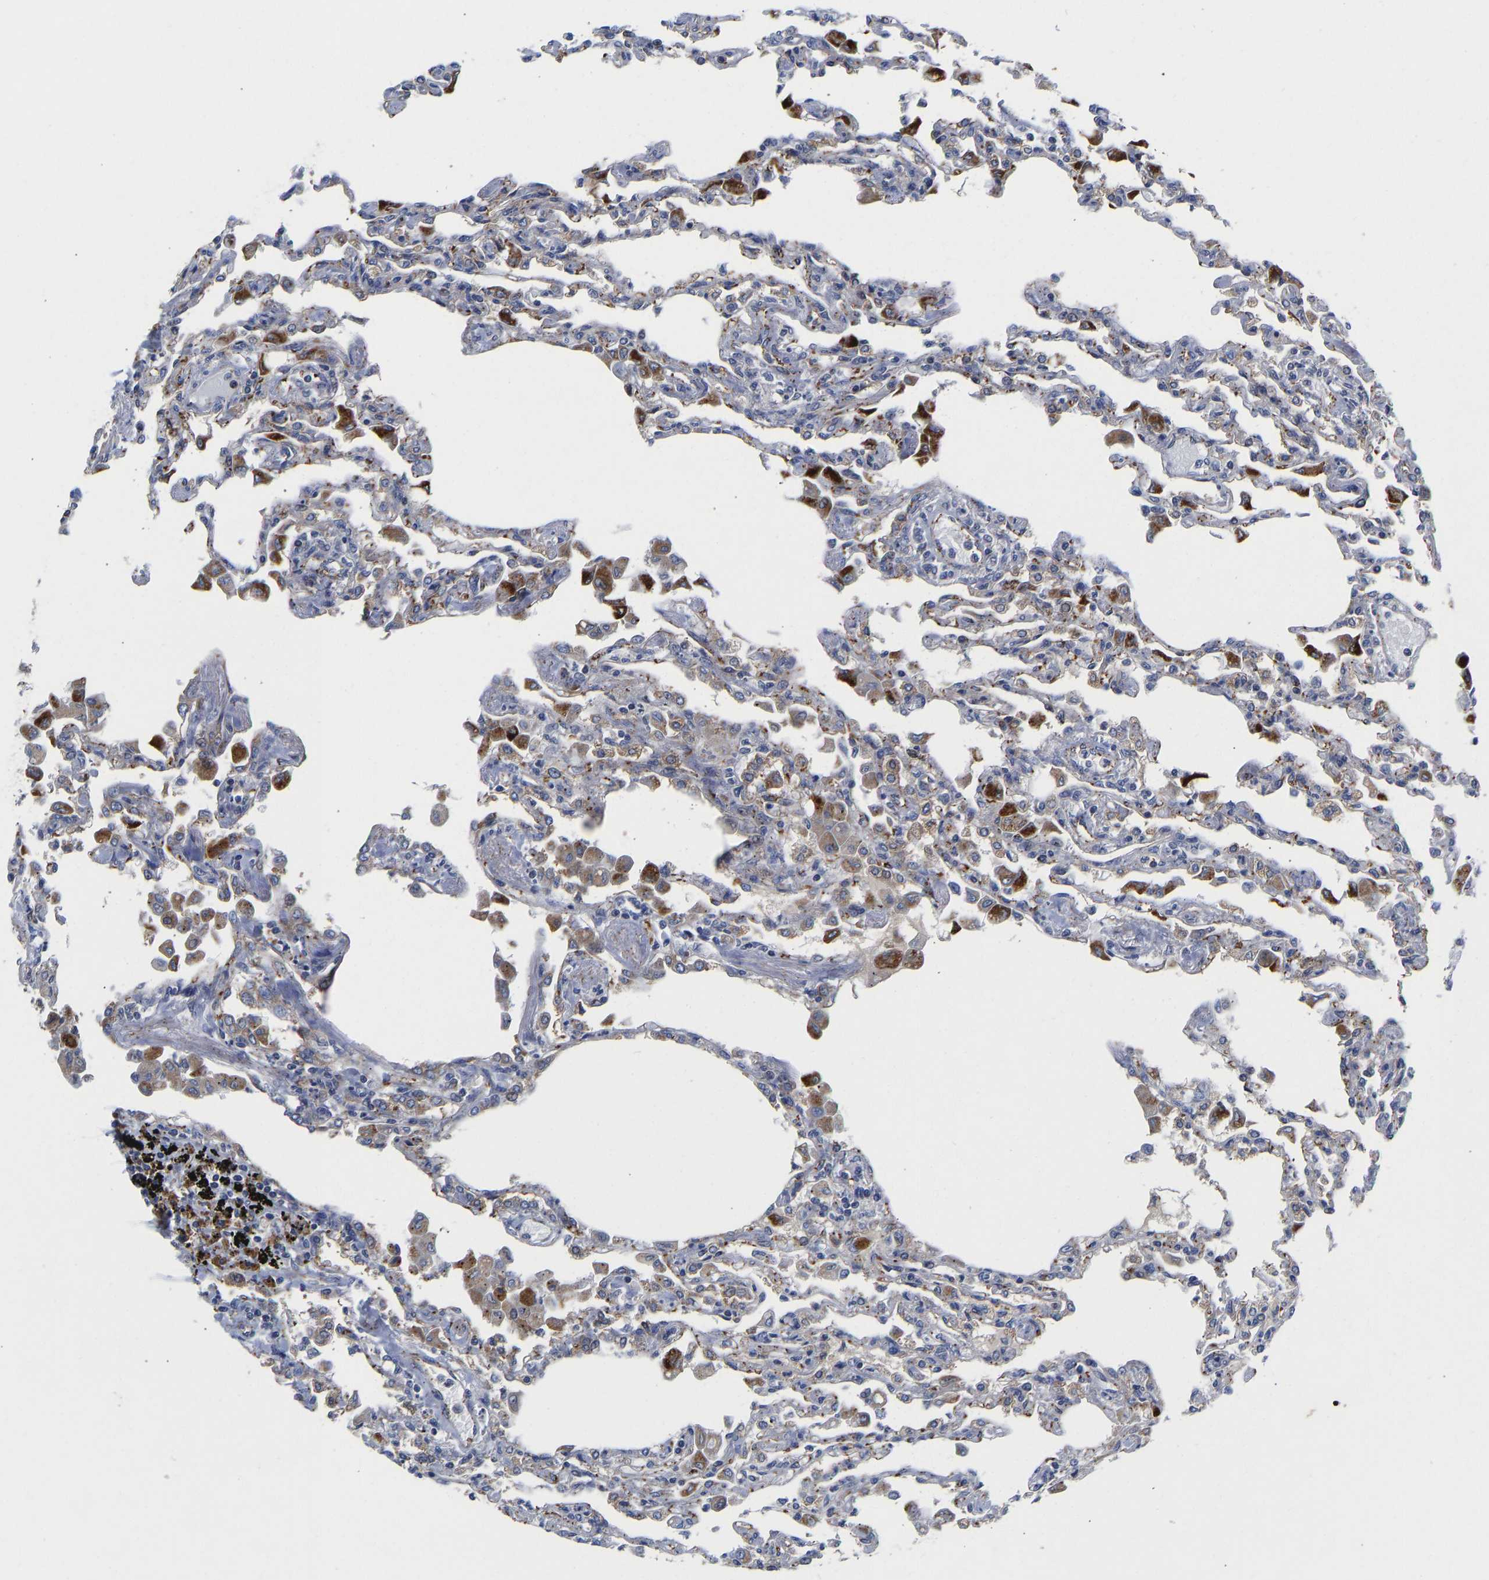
{"staining": {"intensity": "moderate", "quantity": "<25%", "location": "cytoplasmic/membranous"}, "tissue": "lung", "cell_type": "Alveolar cells", "image_type": "normal", "snomed": [{"axis": "morphology", "description": "Normal tissue, NOS"}, {"axis": "topography", "description": "Bronchus"}, {"axis": "topography", "description": "Lung"}], "caption": "Brown immunohistochemical staining in normal human lung demonstrates moderate cytoplasmic/membranous positivity in about <25% of alveolar cells.", "gene": "TMEM38B", "patient": {"sex": "female", "age": 49}}